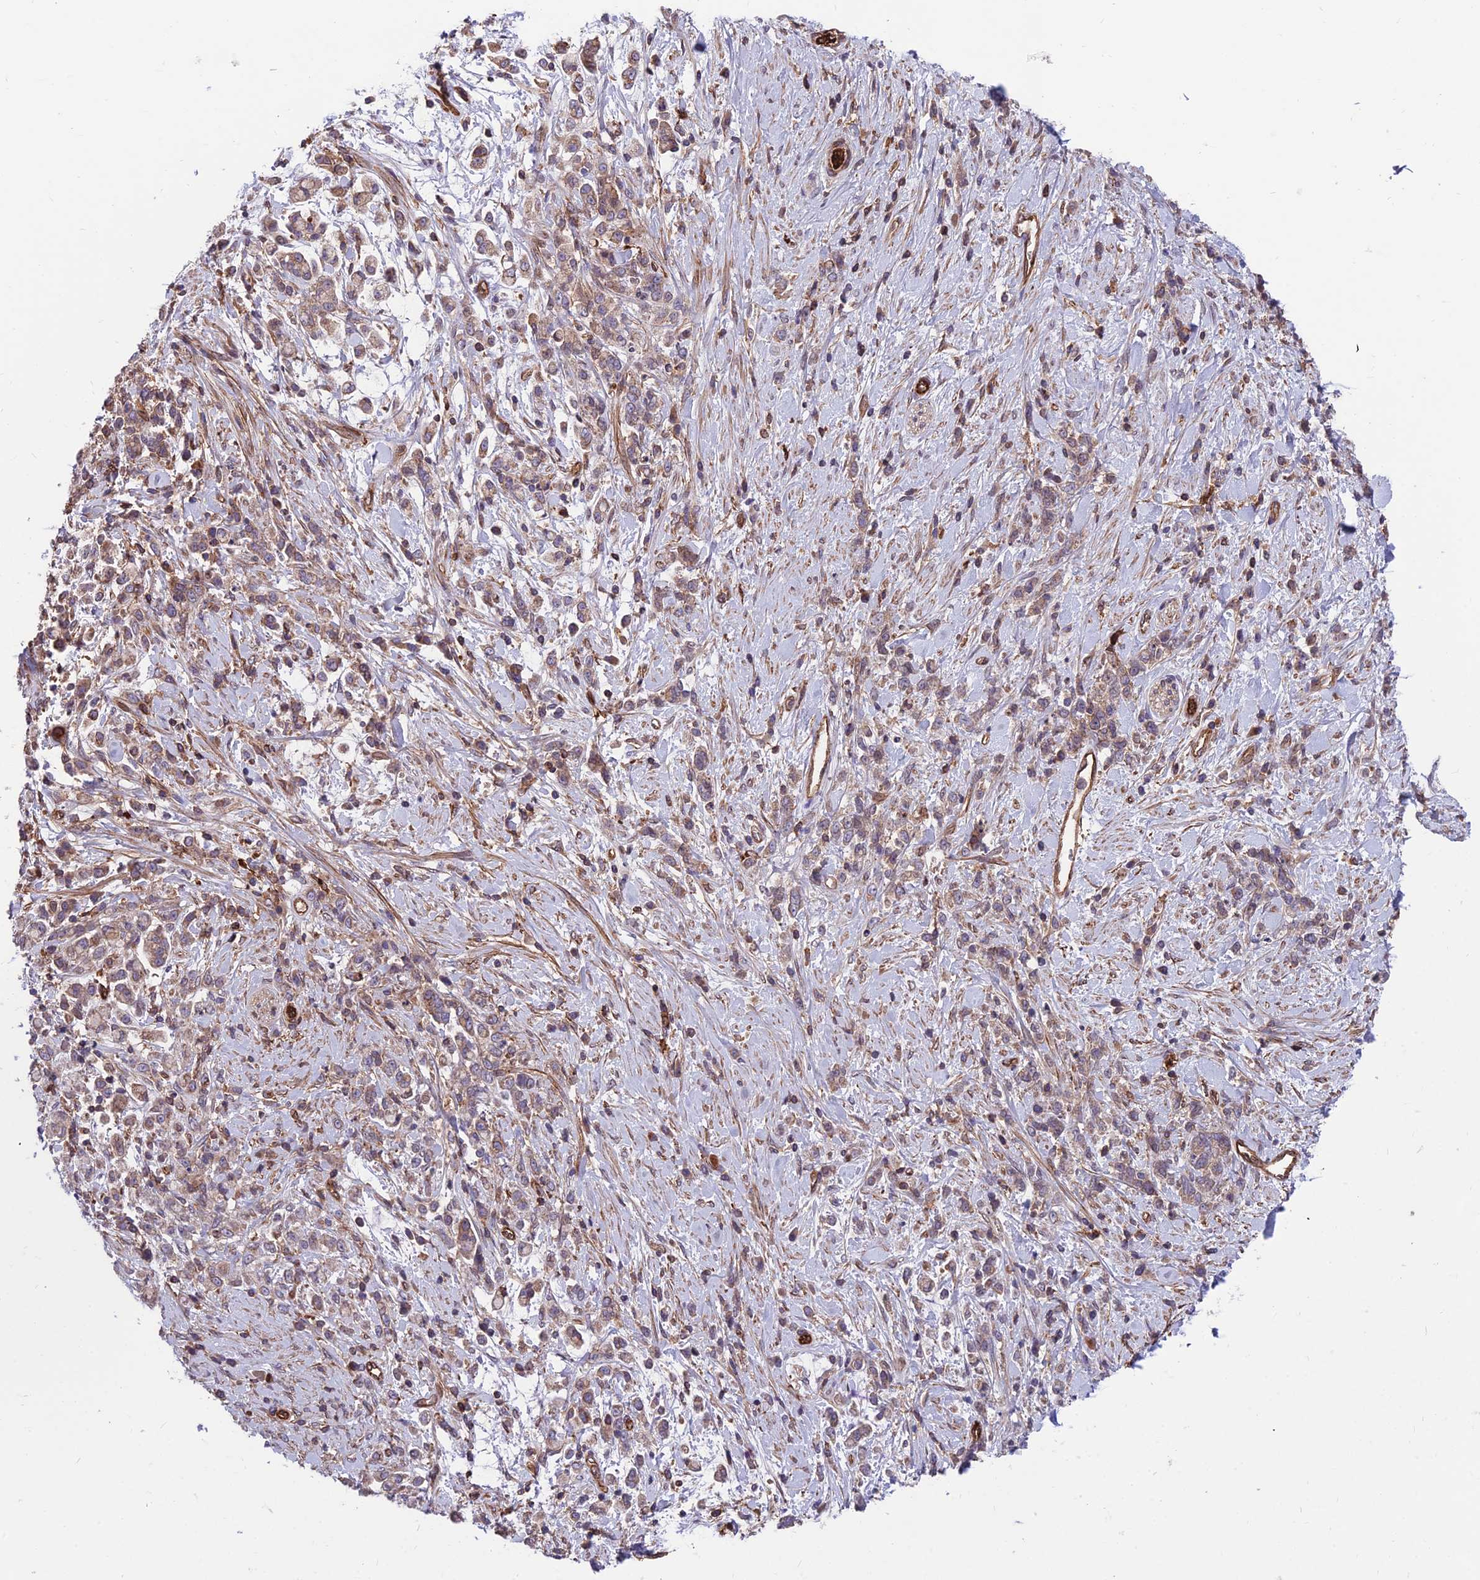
{"staining": {"intensity": "weak", "quantity": "25%-75%", "location": "cytoplasmic/membranous"}, "tissue": "stomach cancer", "cell_type": "Tumor cells", "image_type": "cancer", "snomed": [{"axis": "morphology", "description": "Adenocarcinoma, NOS"}, {"axis": "topography", "description": "Stomach"}], "caption": "Protein staining by immunohistochemistry displays weak cytoplasmic/membranous positivity in approximately 25%-75% of tumor cells in adenocarcinoma (stomach).", "gene": "RTN4RL1", "patient": {"sex": "female", "age": 60}}